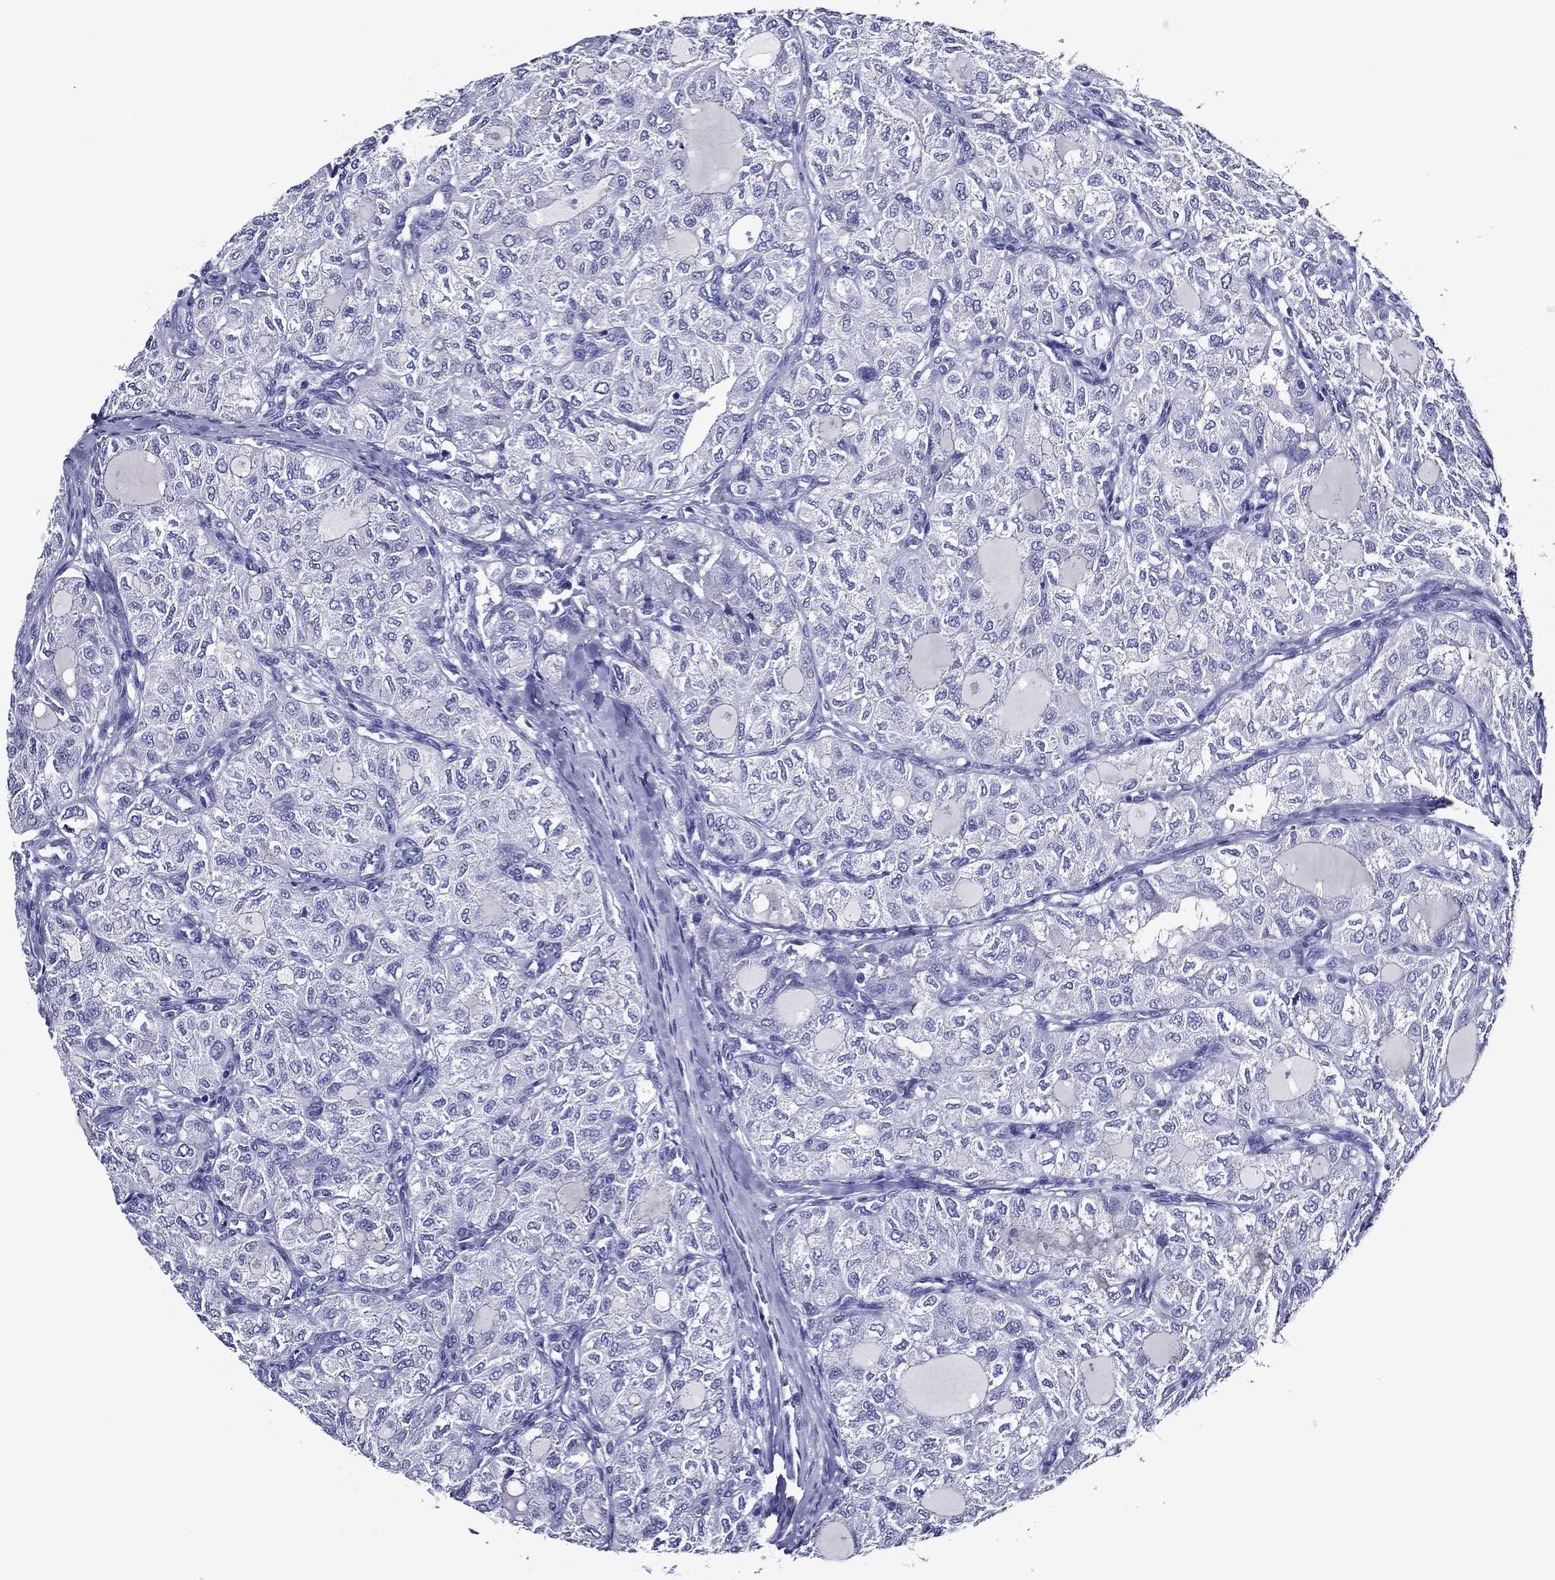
{"staining": {"intensity": "negative", "quantity": "none", "location": "none"}, "tissue": "thyroid cancer", "cell_type": "Tumor cells", "image_type": "cancer", "snomed": [{"axis": "morphology", "description": "Follicular adenoma carcinoma, NOS"}, {"axis": "topography", "description": "Thyroid gland"}], "caption": "The histopathology image reveals no significant staining in tumor cells of follicular adenoma carcinoma (thyroid).", "gene": "ACE2", "patient": {"sex": "male", "age": 75}}